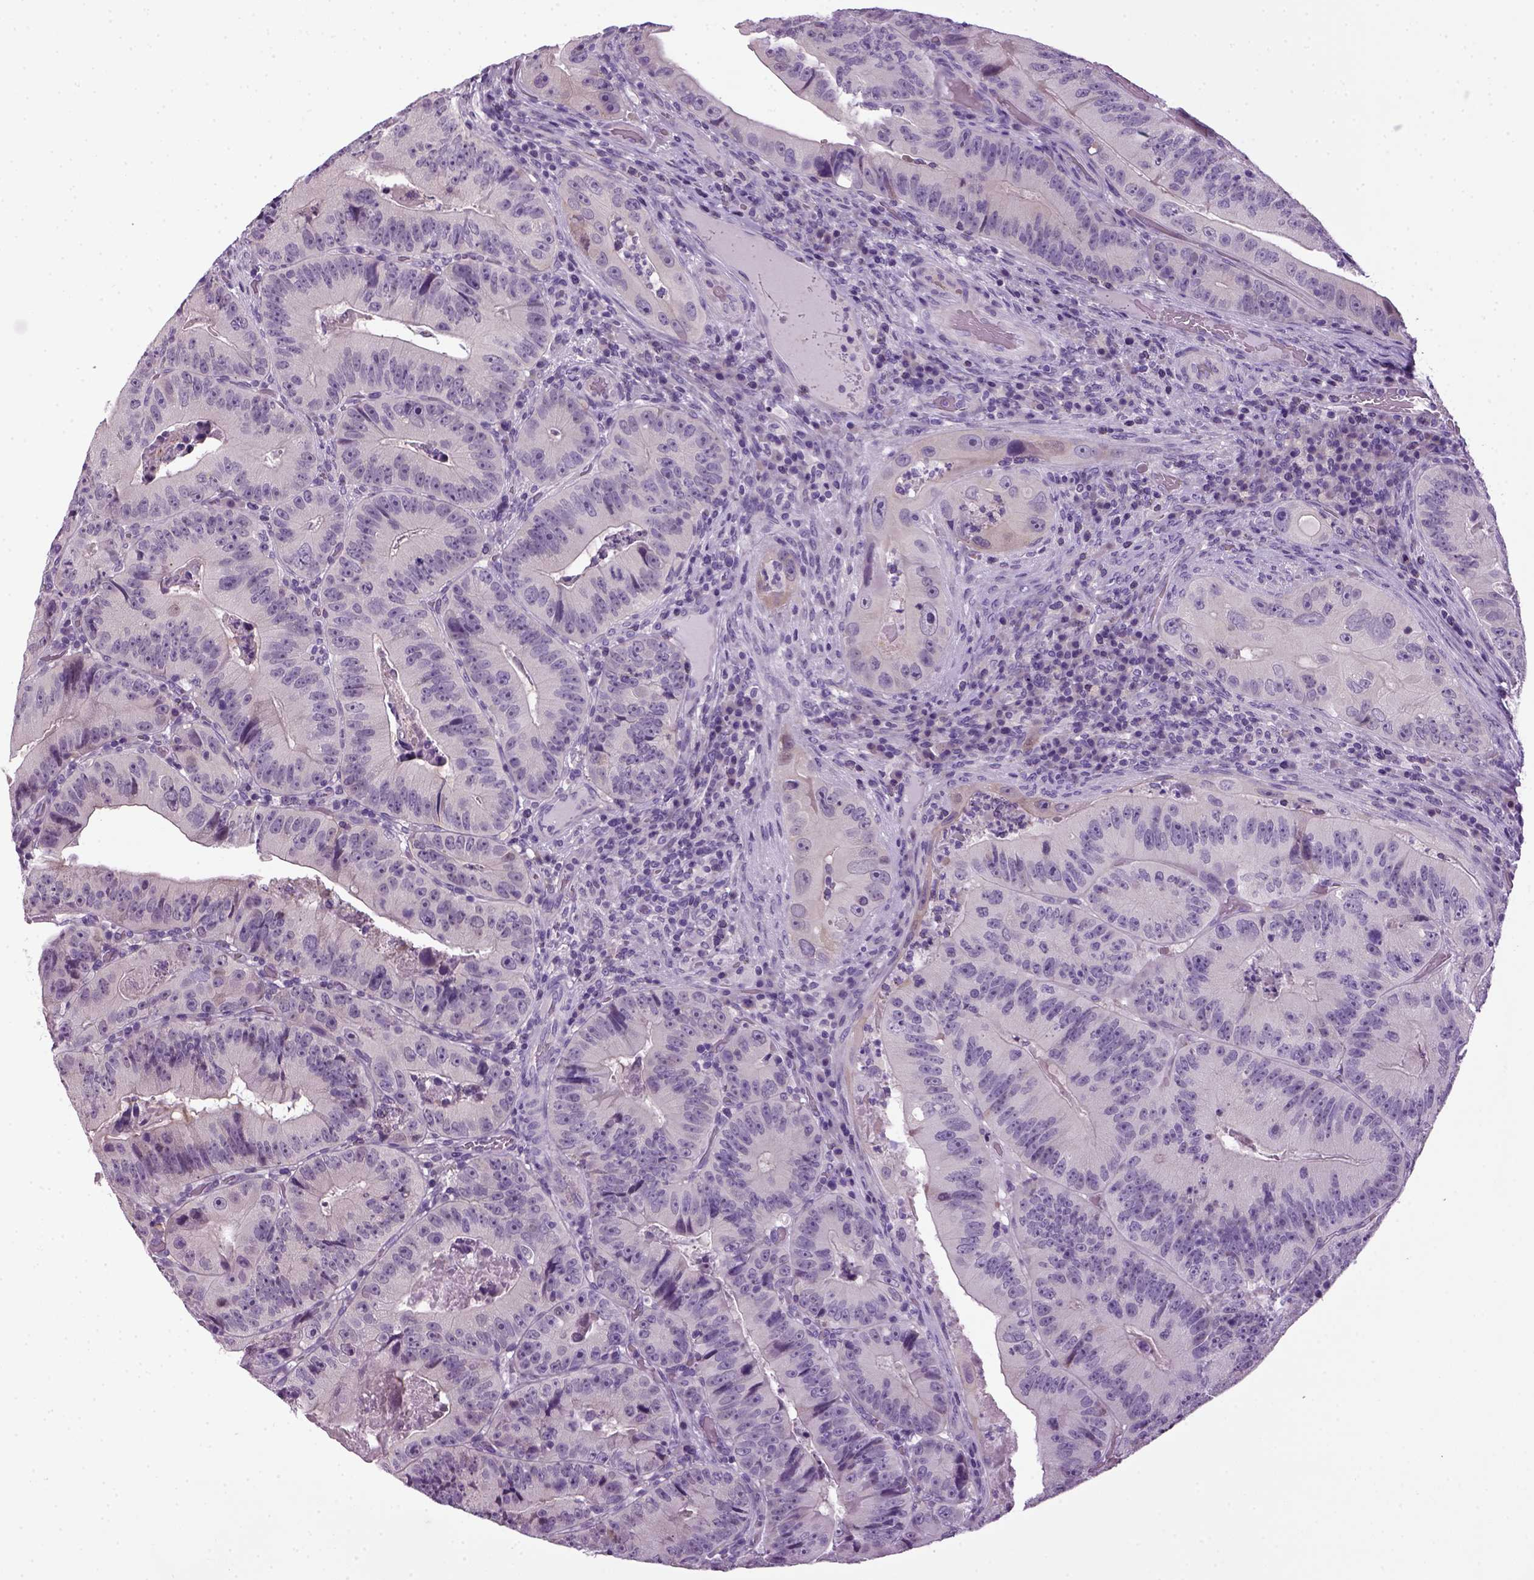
{"staining": {"intensity": "negative", "quantity": "none", "location": "none"}, "tissue": "colorectal cancer", "cell_type": "Tumor cells", "image_type": "cancer", "snomed": [{"axis": "morphology", "description": "Adenocarcinoma, NOS"}, {"axis": "topography", "description": "Colon"}], "caption": "Colorectal adenocarcinoma was stained to show a protein in brown. There is no significant expression in tumor cells.", "gene": "HMCN2", "patient": {"sex": "female", "age": 86}}